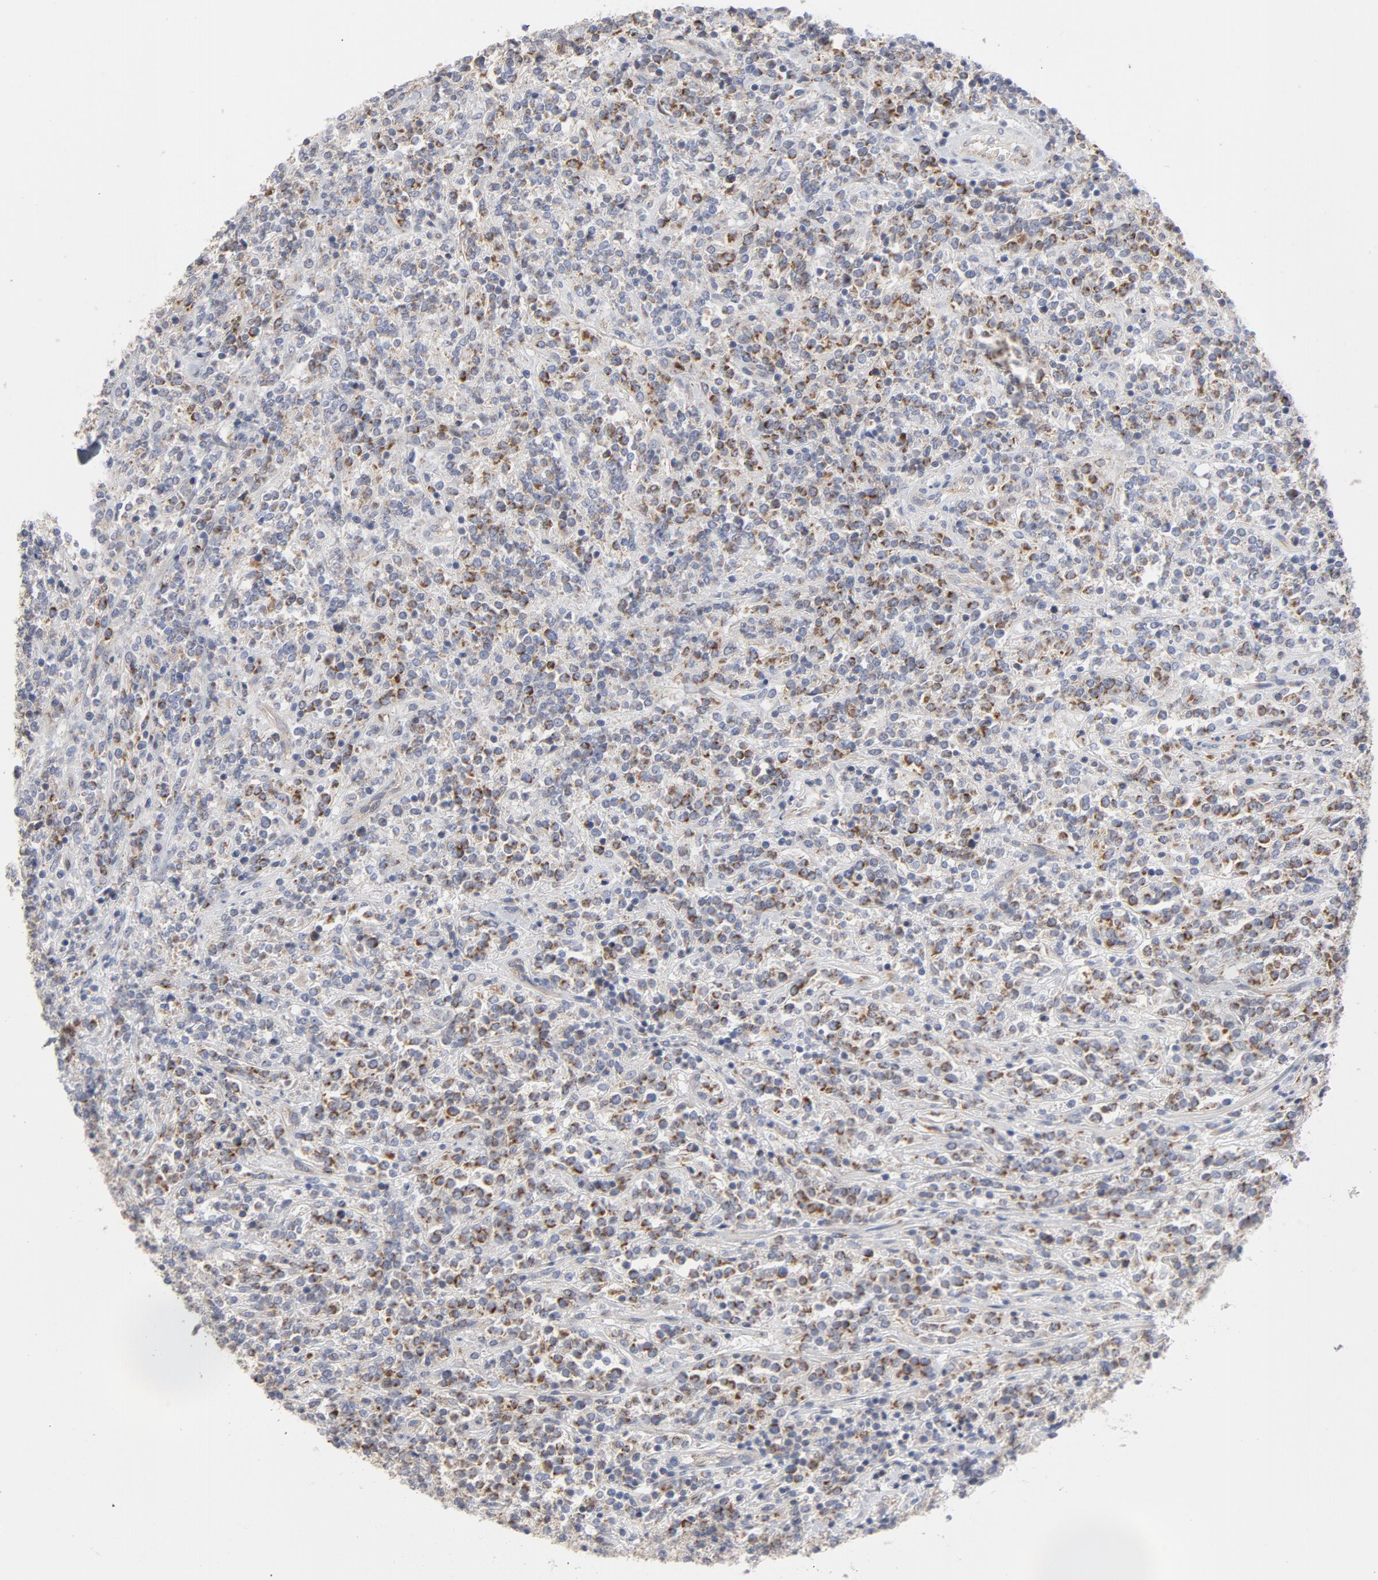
{"staining": {"intensity": "weak", "quantity": "<25%", "location": "cytoplasmic/membranous"}, "tissue": "lymphoma", "cell_type": "Tumor cells", "image_type": "cancer", "snomed": [{"axis": "morphology", "description": "Malignant lymphoma, non-Hodgkin's type, High grade"}, {"axis": "topography", "description": "Soft tissue"}], "caption": "IHC micrograph of human lymphoma stained for a protein (brown), which reveals no expression in tumor cells.", "gene": "OXA1L", "patient": {"sex": "male", "age": 18}}